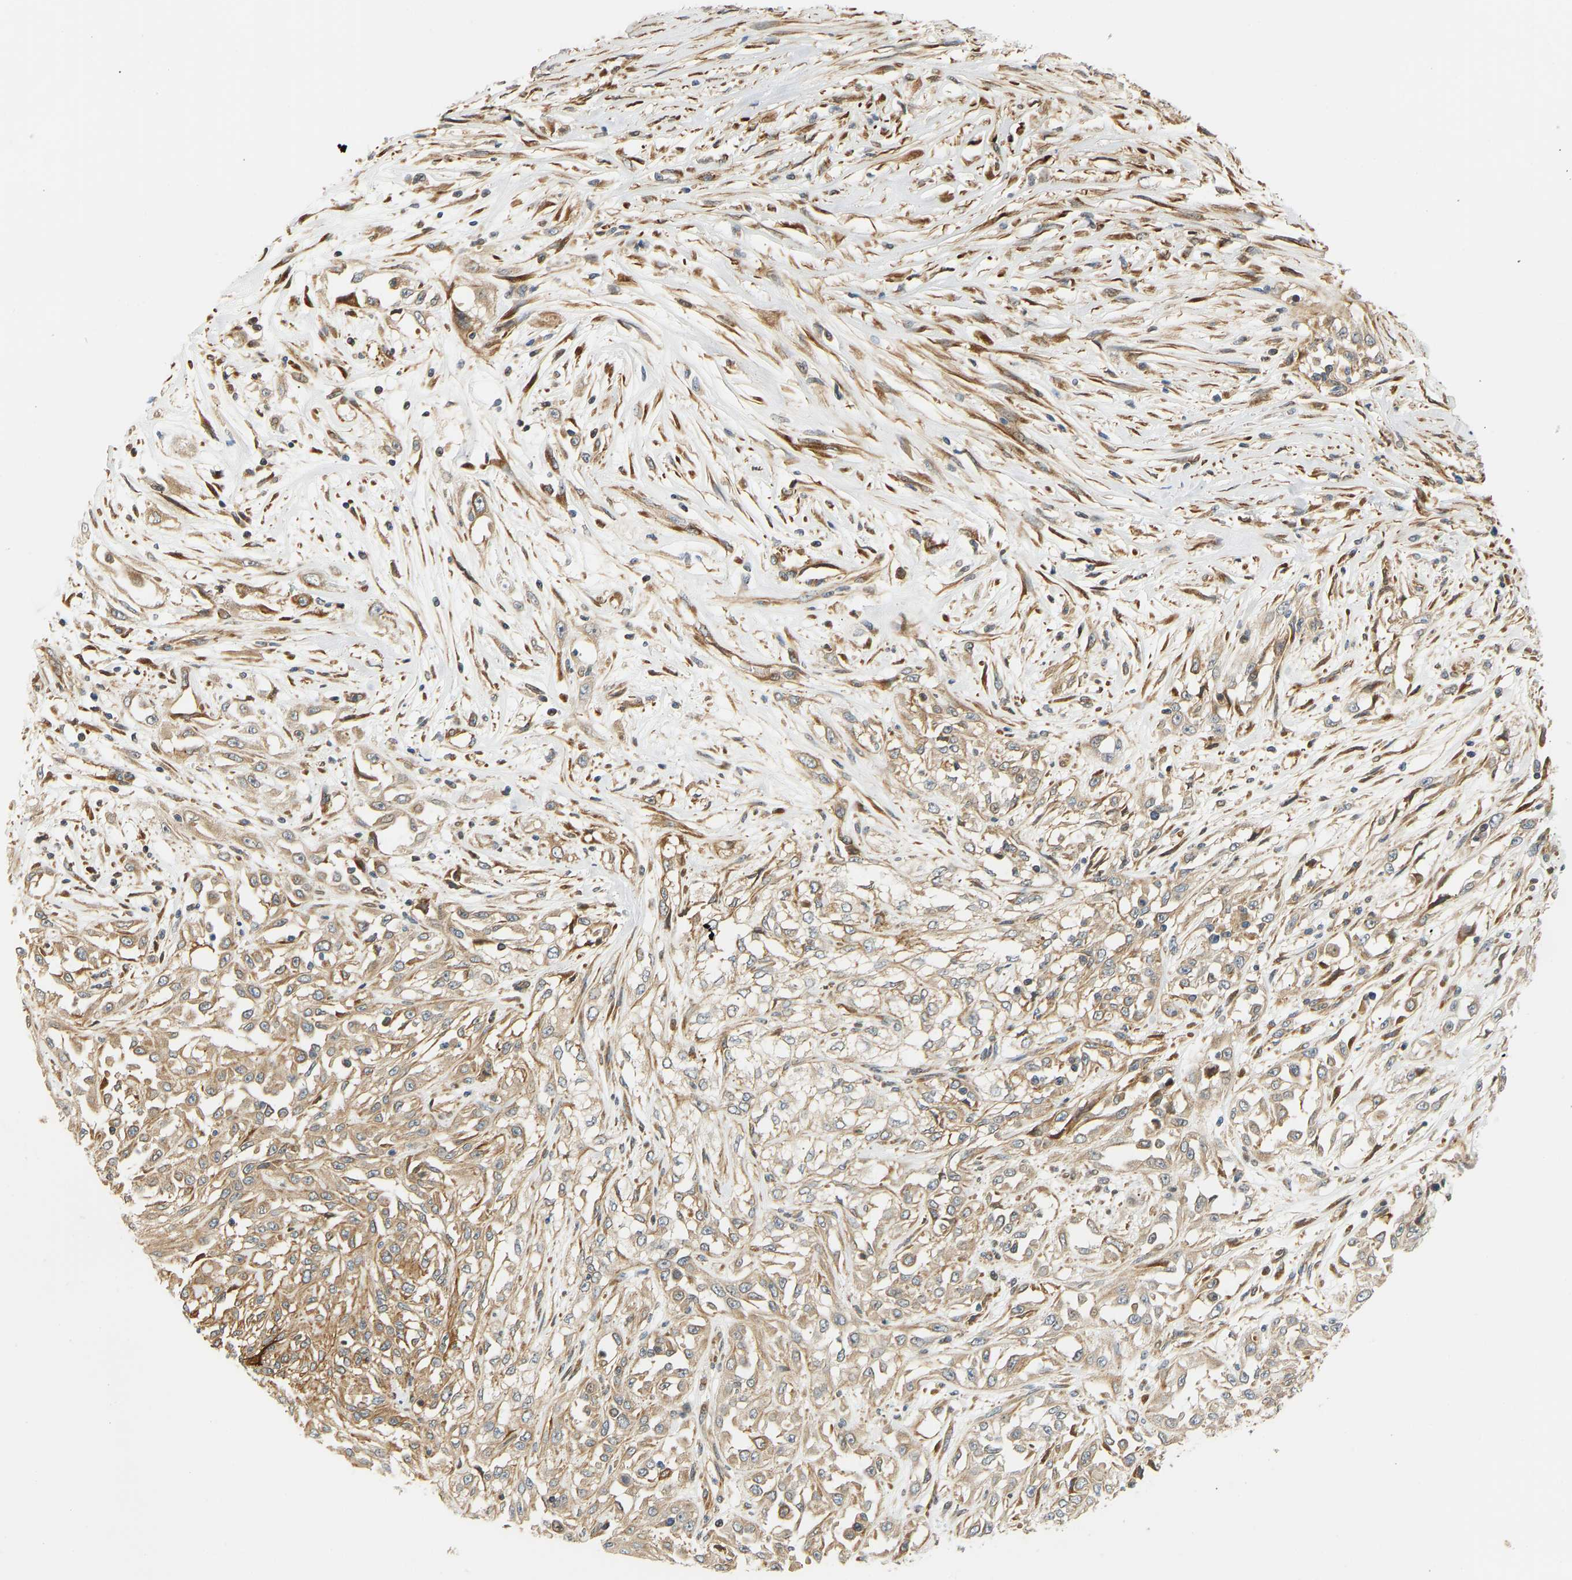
{"staining": {"intensity": "moderate", "quantity": "<25%", "location": "cytoplasmic/membranous"}, "tissue": "skin cancer", "cell_type": "Tumor cells", "image_type": "cancer", "snomed": [{"axis": "morphology", "description": "Squamous cell carcinoma, NOS"}, {"axis": "morphology", "description": "Squamous cell carcinoma, metastatic, NOS"}, {"axis": "topography", "description": "Skin"}, {"axis": "topography", "description": "Lymph node"}], "caption": "This image reveals IHC staining of human squamous cell carcinoma (skin), with low moderate cytoplasmic/membranous positivity in about <25% of tumor cells.", "gene": "CEP57", "patient": {"sex": "male", "age": 75}}